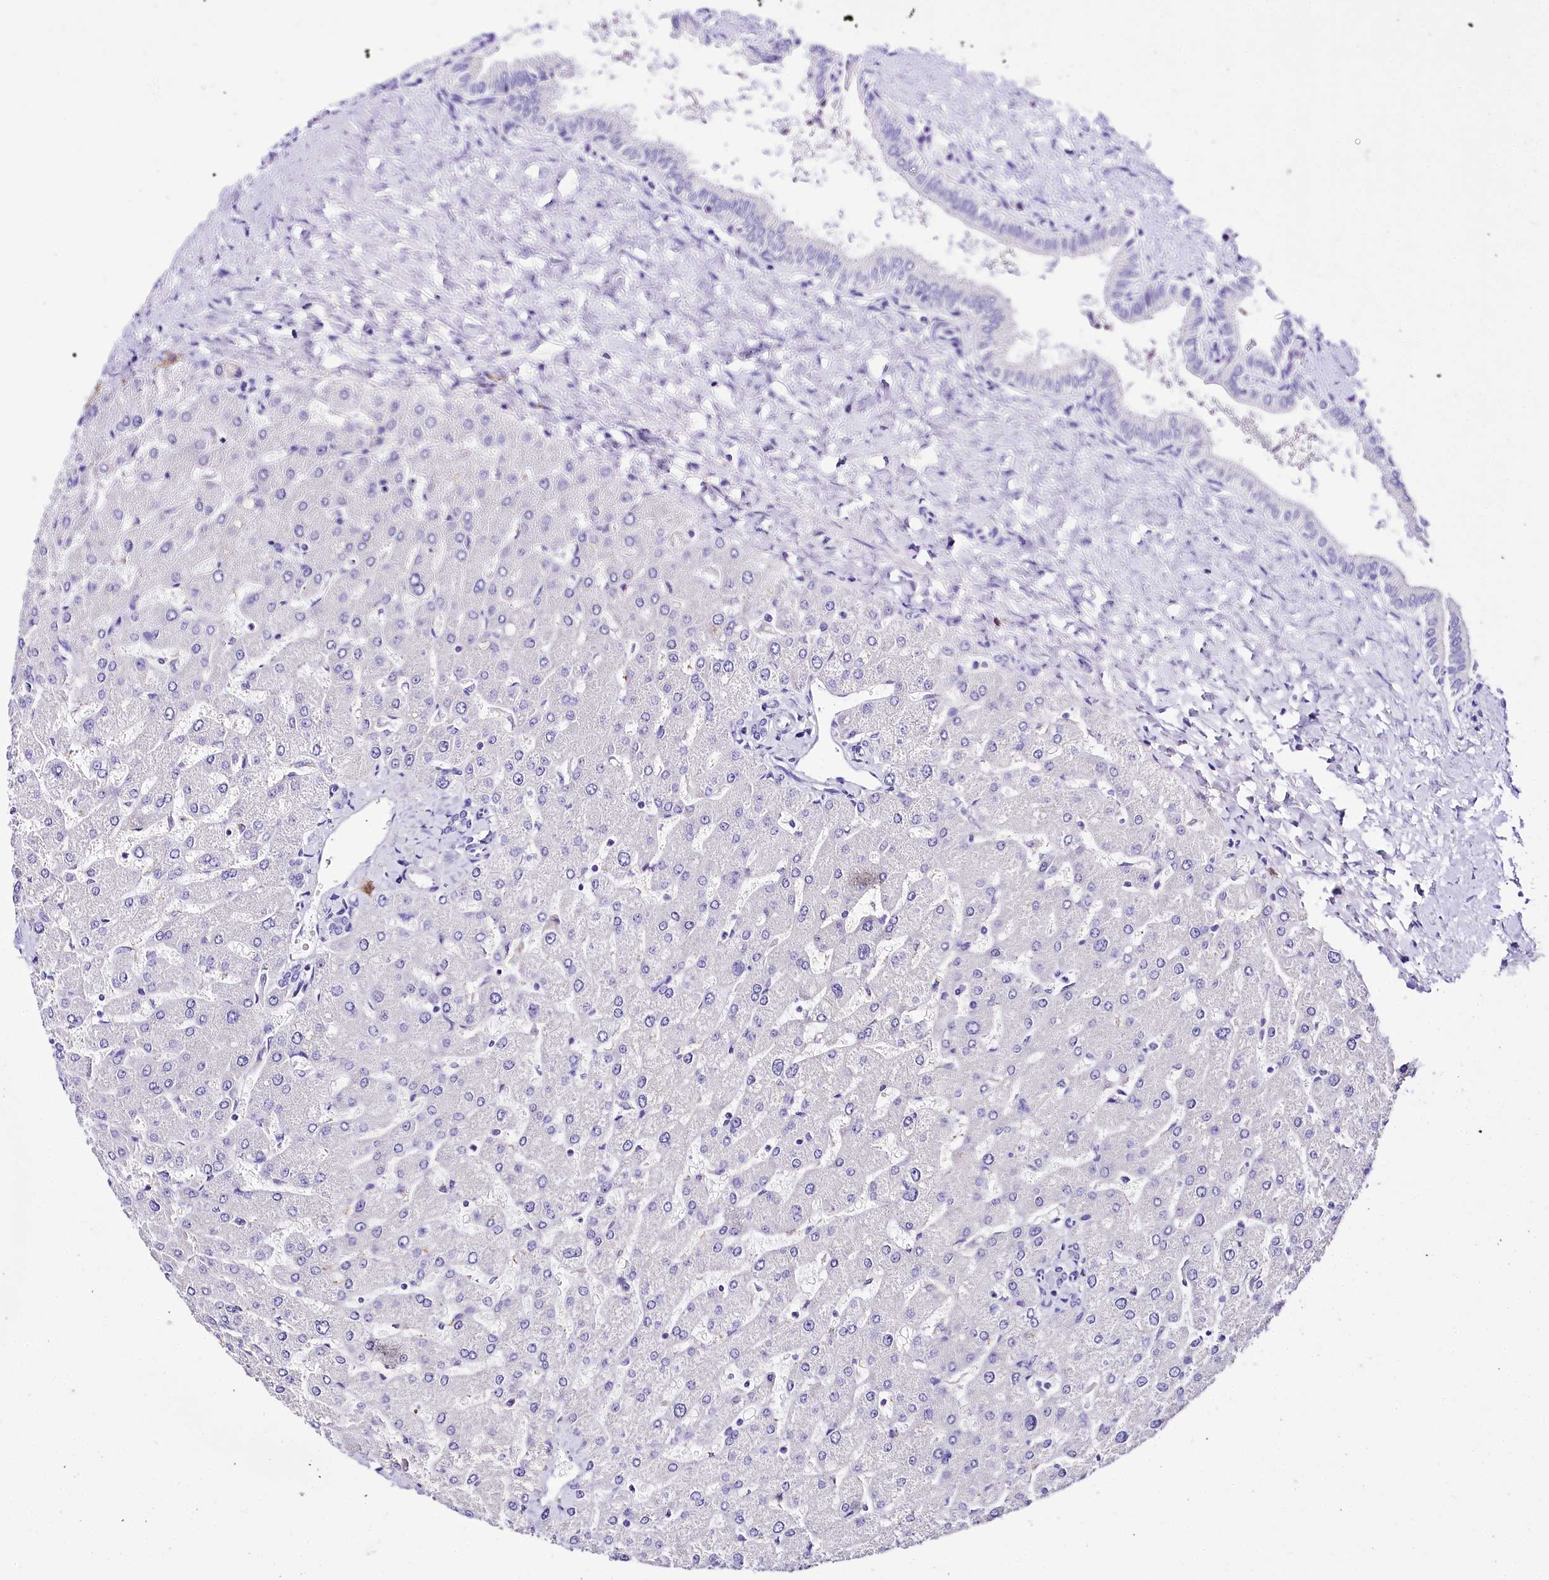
{"staining": {"intensity": "negative", "quantity": "none", "location": "none"}, "tissue": "liver", "cell_type": "Cholangiocytes", "image_type": "normal", "snomed": [{"axis": "morphology", "description": "Normal tissue, NOS"}, {"axis": "topography", "description": "Liver"}], "caption": "Liver was stained to show a protein in brown. There is no significant expression in cholangiocytes.", "gene": "A2ML1", "patient": {"sex": "male", "age": 55}}